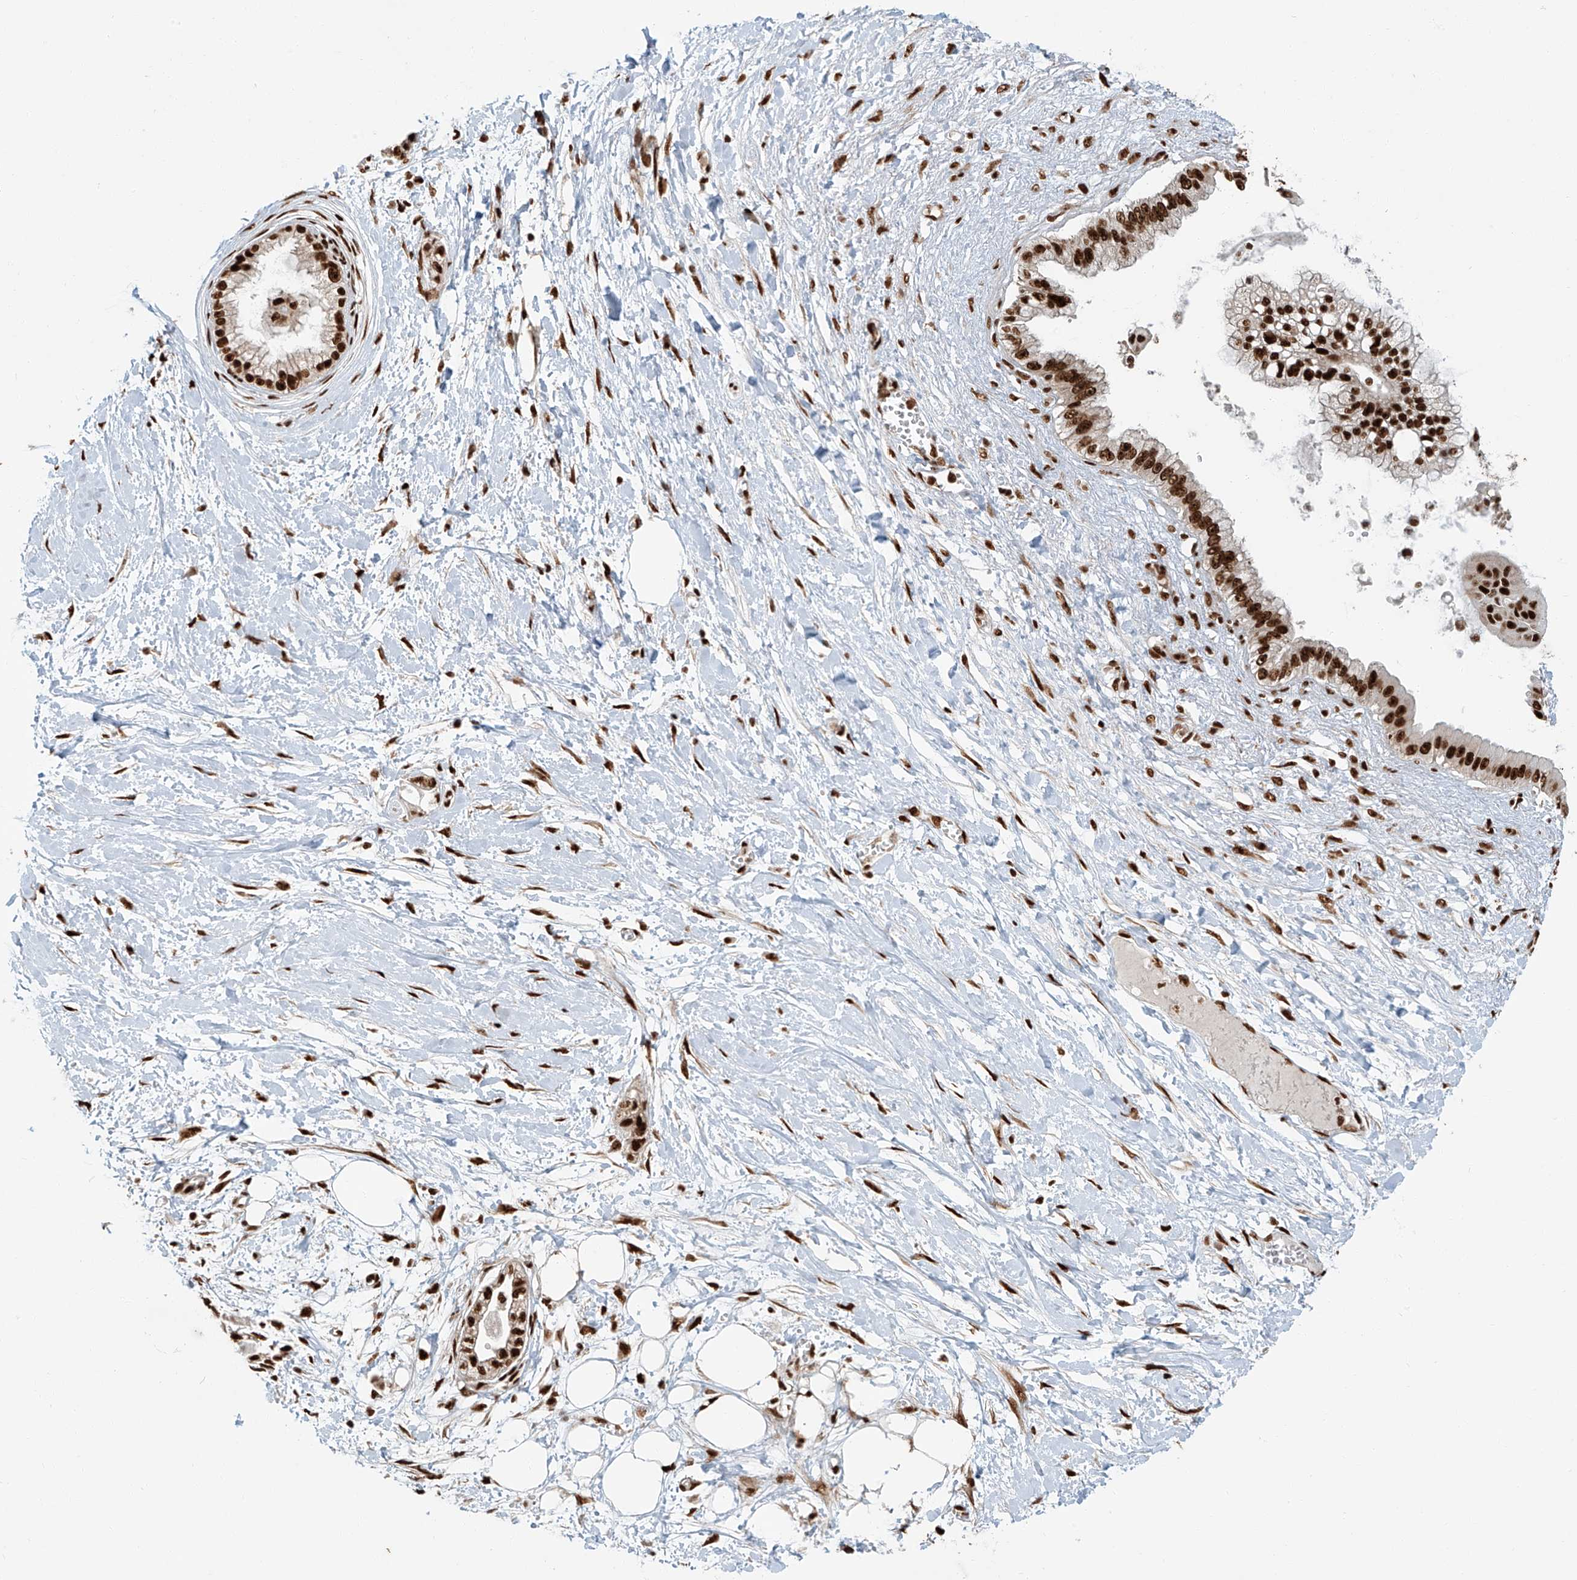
{"staining": {"intensity": "strong", "quantity": ">75%", "location": "nuclear"}, "tissue": "pancreatic cancer", "cell_type": "Tumor cells", "image_type": "cancer", "snomed": [{"axis": "morphology", "description": "Adenocarcinoma, NOS"}, {"axis": "topography", "description": "Pancreas"}], "caption": "A micrograph of human pancreatic cancer (adenocarcinoma) stained for a protein demonstrates strong nuclear brown staining in tumor cells.", "gene": "FAM193B", "patient": {"sex": "male", "age": 68}}